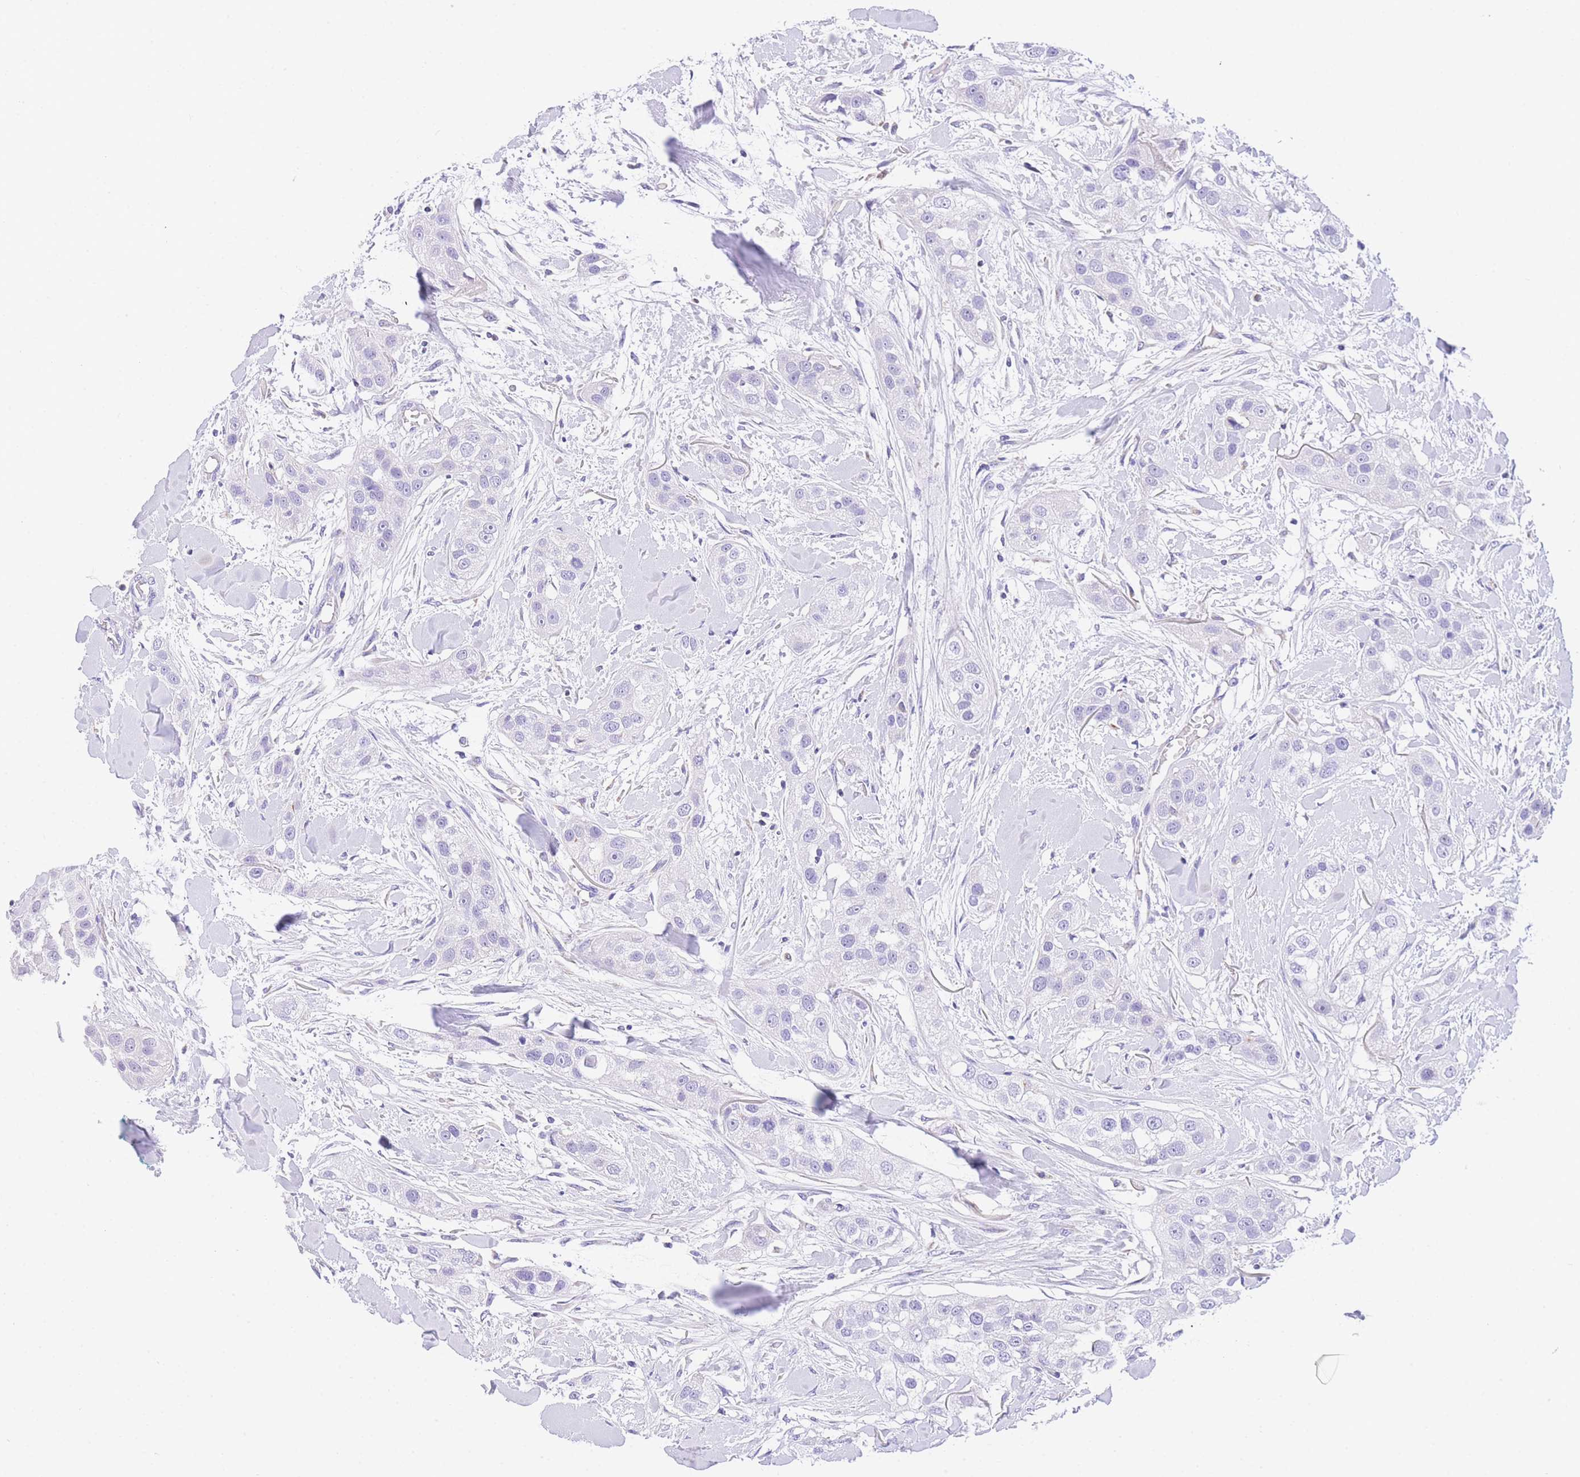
{"staining": {"intensity": "negative", "quantity": "none", "location": "none"}, "tissue": "head and neck cancer", "cell_type": "Tumor cells", "image_type": "cancer", "snomed": [{"axis": "morphology", "description": "Normal tissue, NOS"}, {"axis": "morphology", "description": "Squamous cell carcinoma, NOS"}, {"axis": "topography", "description": "Skeletal muscle"}, {"axis": "topography", "description": "Head-Neck"}], "caption": "This is an IHC photomicrograph of squamous cell carcinoma (head and neck). There is no staining in tumor cells.", "gene": "NKD2", "patient": {"sex": "male", "age": 51}}